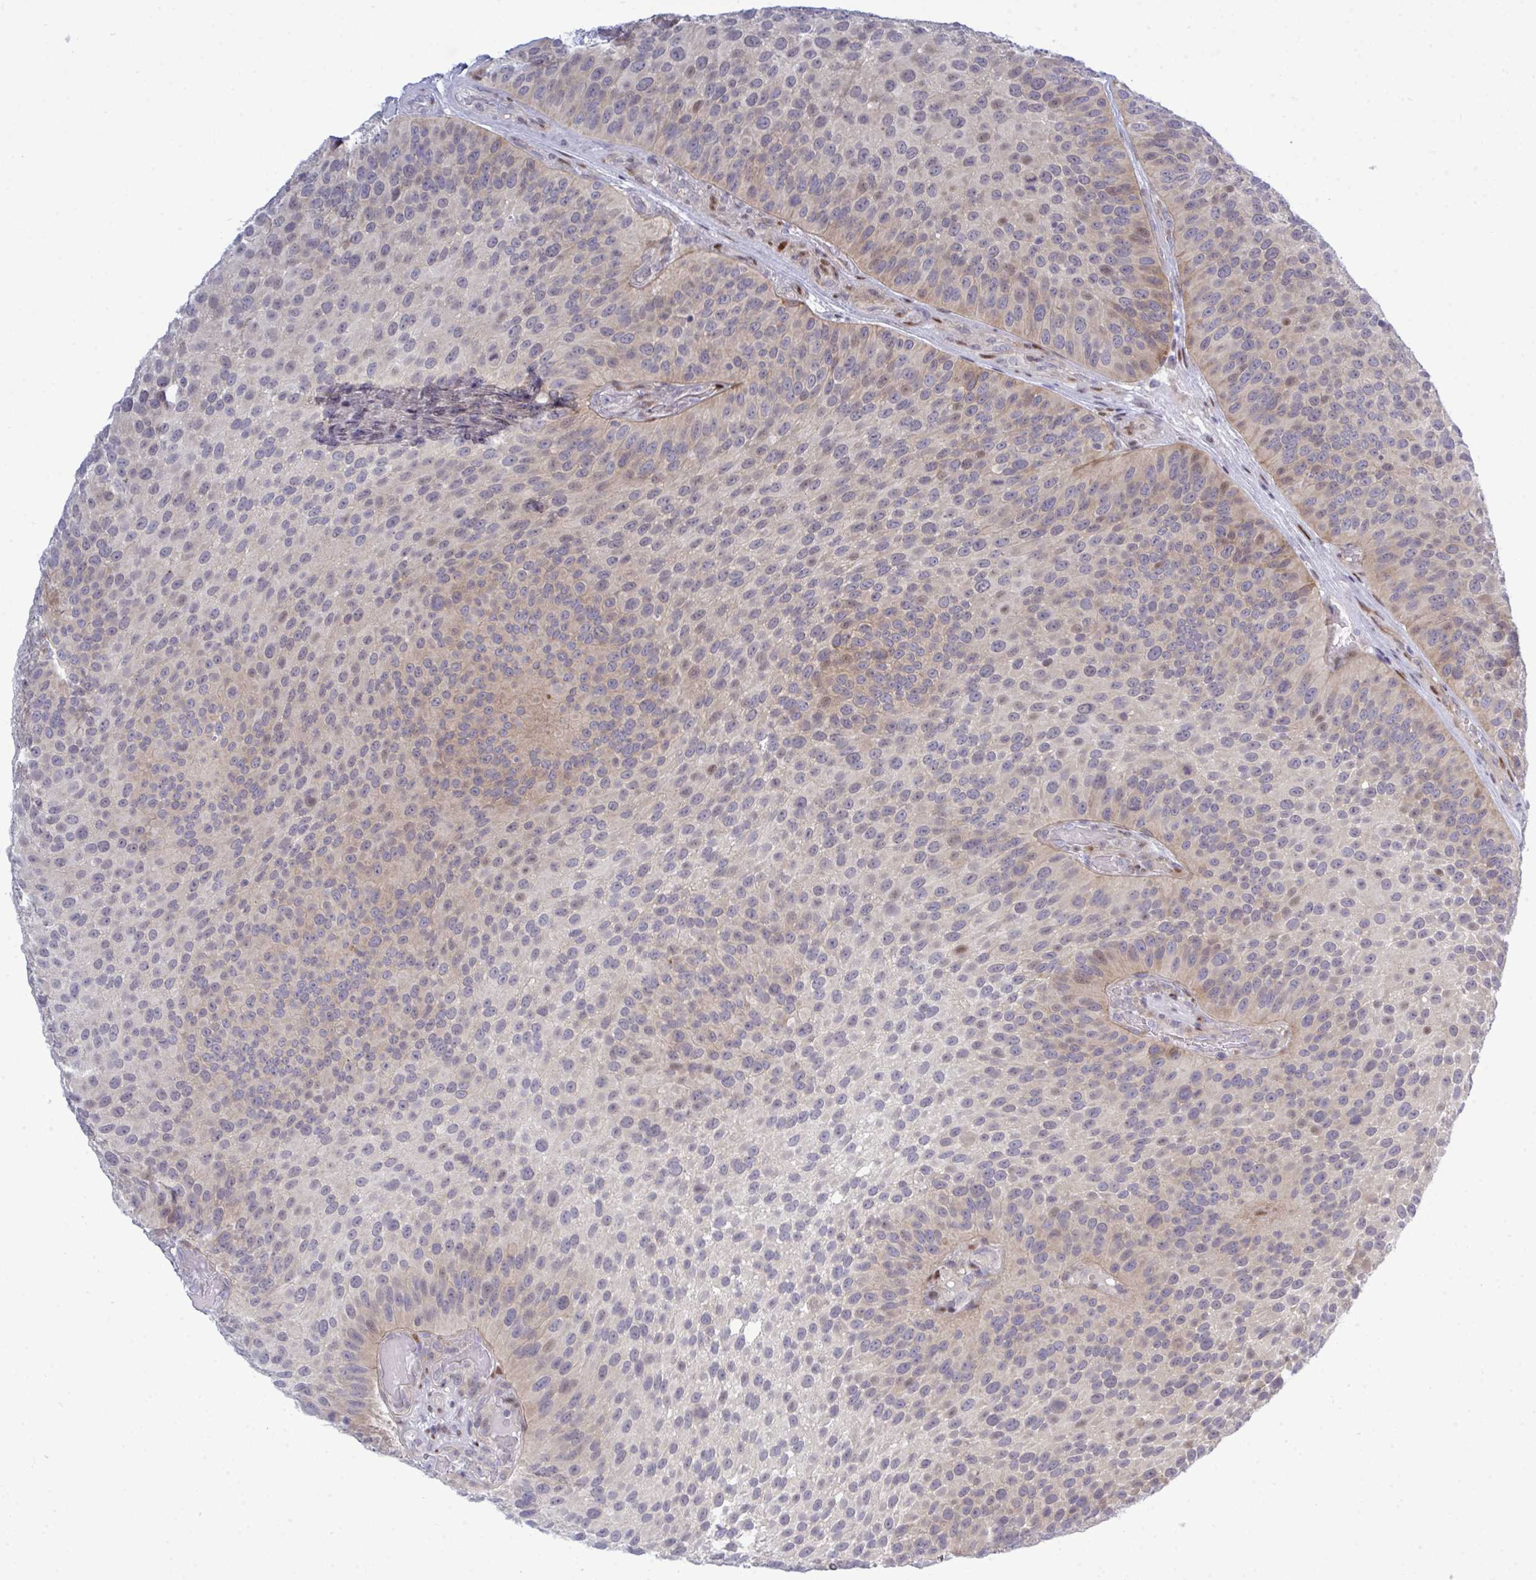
{"staining": {"intensity": "moderate", "quantity": "<25%", "location": "cytoplasmic/membranous,nuclear"}, "tissue": "urothelial cancer", "cell_type": "Tumor cells", "image_type": "cancer", "snomed": [{"axis": "morphology", "description": "Urothelial carcinoma, Low grade"}, {"axis": "topography", "description": "Urinary bladder"}], "caption": "IHC image of neoplastic tissue: human urothelial cancer stained using immunohistochemistry (IHC) exhibits low levels of moderate protein expression localized specifically in the cytoplasmic/membranous and nuclear of tumor cells, appearing as a cytoplasmic/membranous and nuclear brown color.", "gene": "TAB1", "patient": {"sex": "male", "age": 76}}